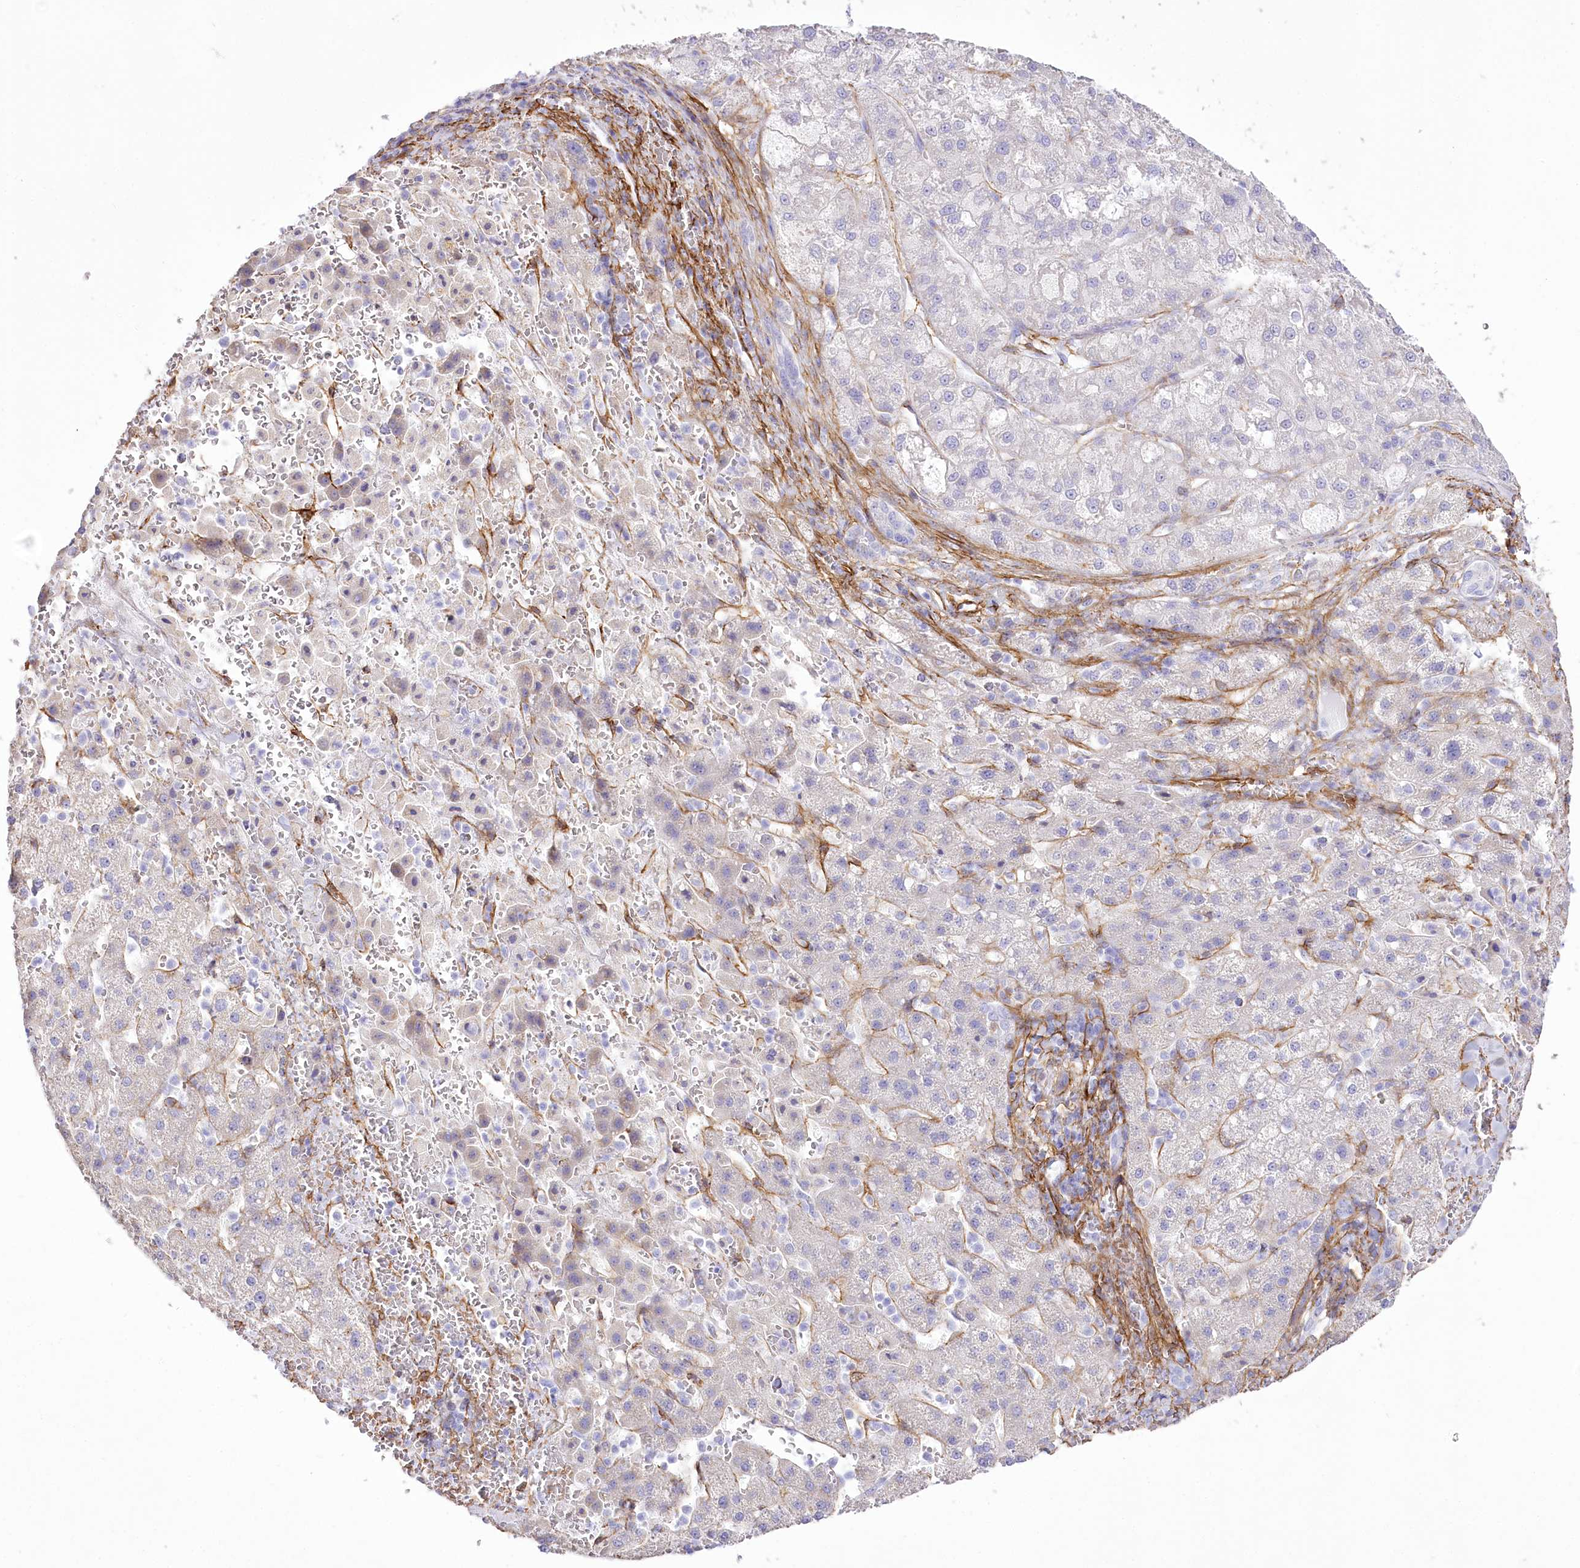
{"staining": {"intensity": "negative", "quantity": "none", "location": "none"}, "tissue": "liver cancer", "cell_type": "Tumor cells", "image_type": "cancer", "snomed": [{"axis": "morphology", "description": "Carcinoma, Hepatocellular, NOS"}, {"axis": "topography", "description": "Liver"}], "caption": "The image demonstrates no significant positivity in tumor cells of liver cancer.", "gene": "SYNPO2", "patient": {"sex": "male", "age": 57}}